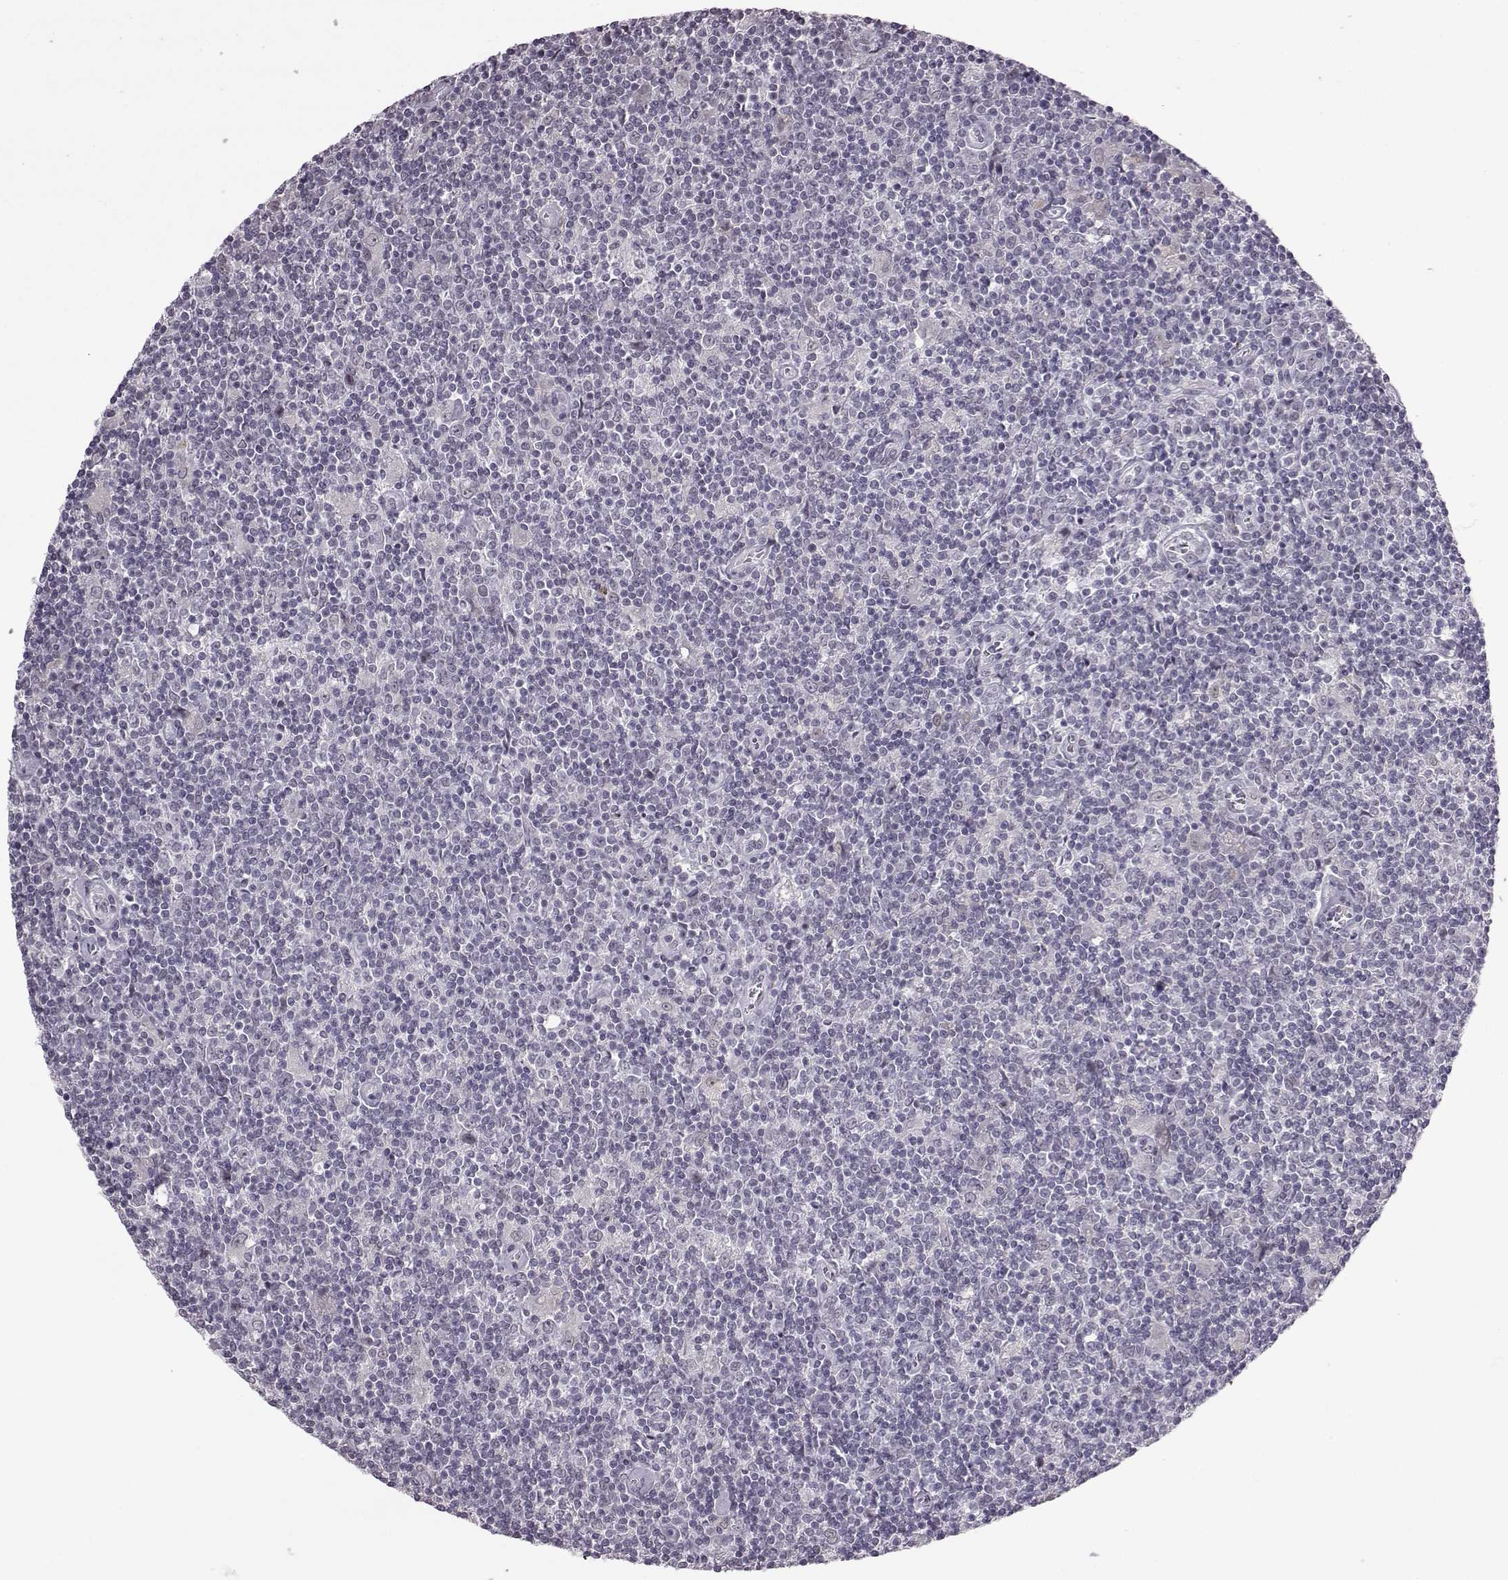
{"staining": {"intensity": "negative", "quantity": "none", "location": "none"}, "tissue": "lymphoma", "cell_type": "Tumor cells", "image_type": "cancer", "snomed": [{"axis": "morphology", "description": "Hodgkin's disease, NOS"}, {"axis": "topography", "description": "Lymph node"}], "caption": "A high-resolution micrograph shows immunohistochemistry (IHC) staining of lymphoma, which demonstrates no significant staining in tumor cells.", "gene": "SLC28A2", "patient": {"sex": "male", "age": 40}}